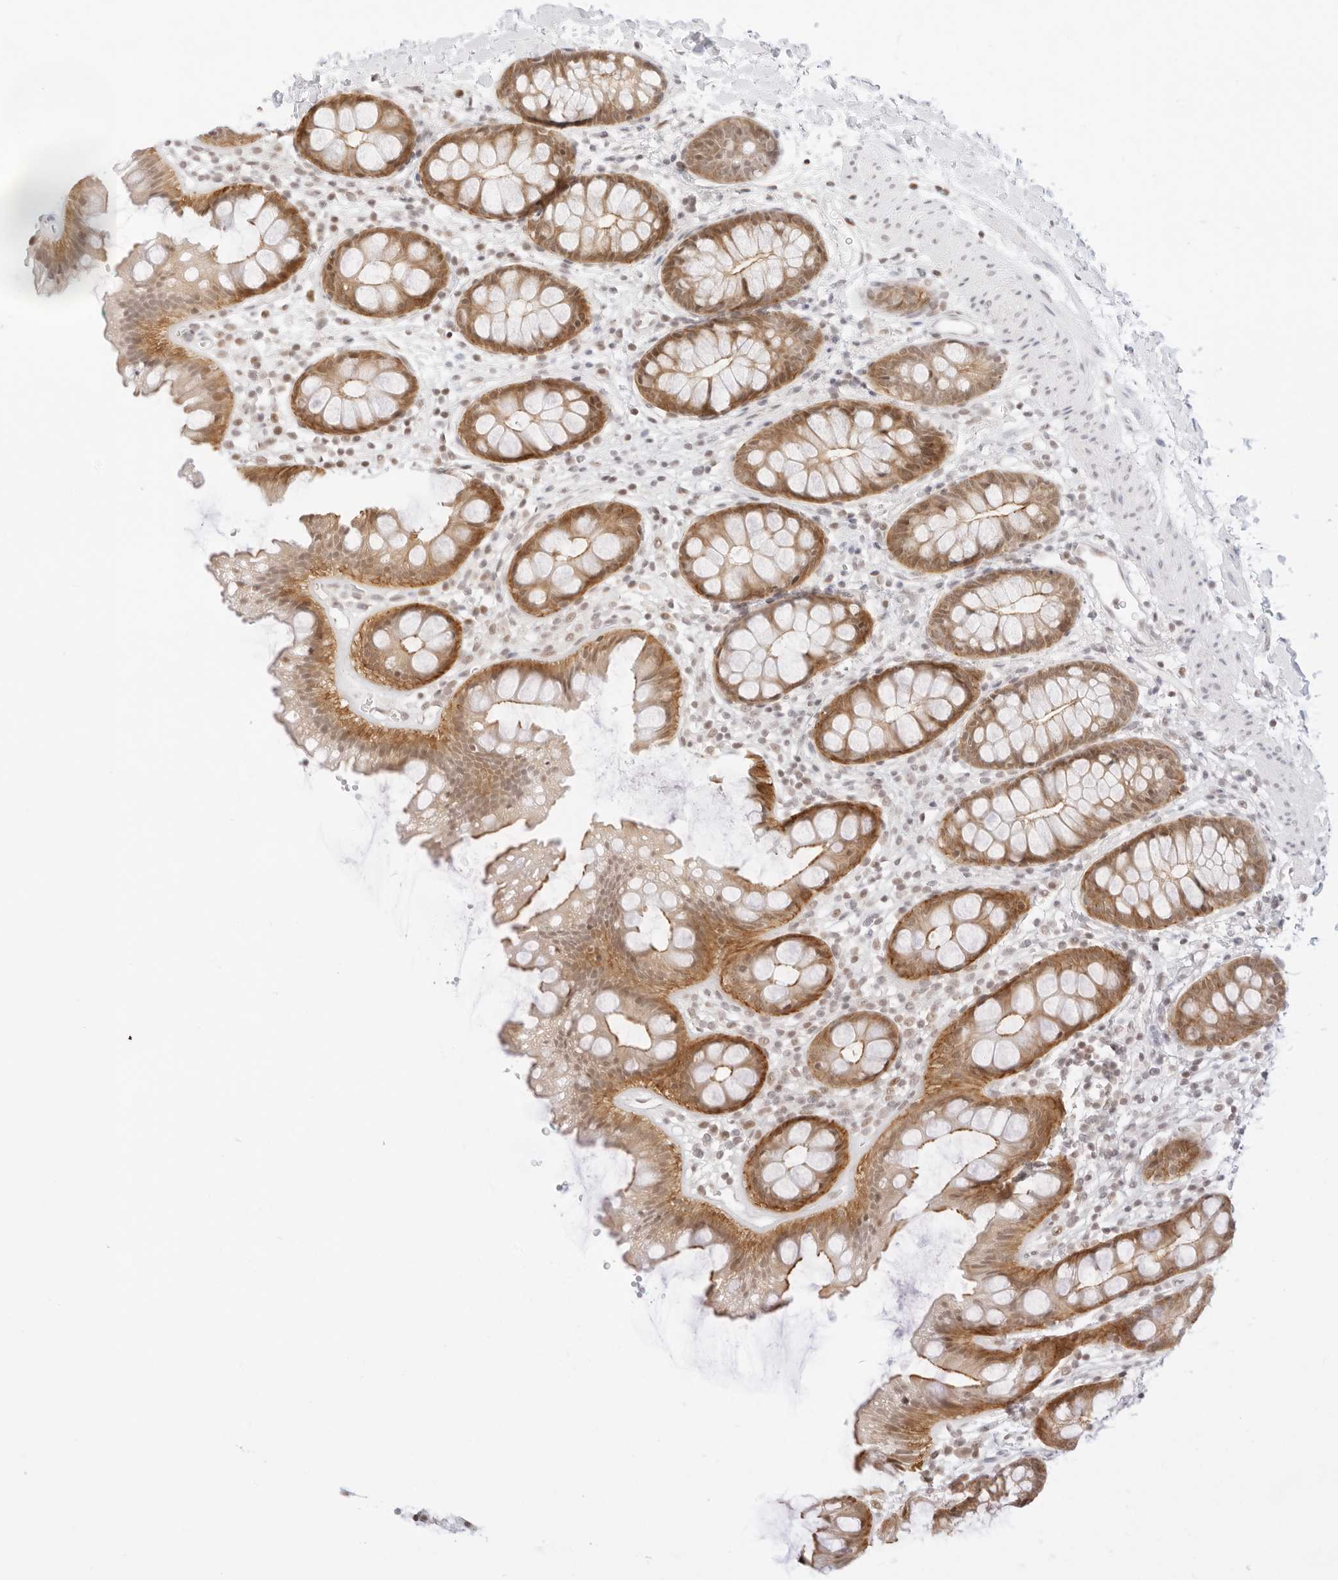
{"staining": {"intensity": "moderate", "quantity": ">75%", "location": "cytoplasmic/membranous,nuclear"}, "tissue": "rectum", "cell_type": "Glandular cells", "image_type": "normal", "snomed": [{"axis": "morphology", "description": "Normal tissue, NOS"}, {"axis": "topography", "description": "Rectum"}], "caption": "Moderate cytoplasmic/membranous,nuclear expression is present in about >75% of glandular cells in unremarkable rectum. The protein of interest is stained brown, and the nuclei are stained in blue (DAB IHC with brightfield microscopy, high magnification).", "gene": "GNAS", "patient": {"sex": "female", "age": 65}}